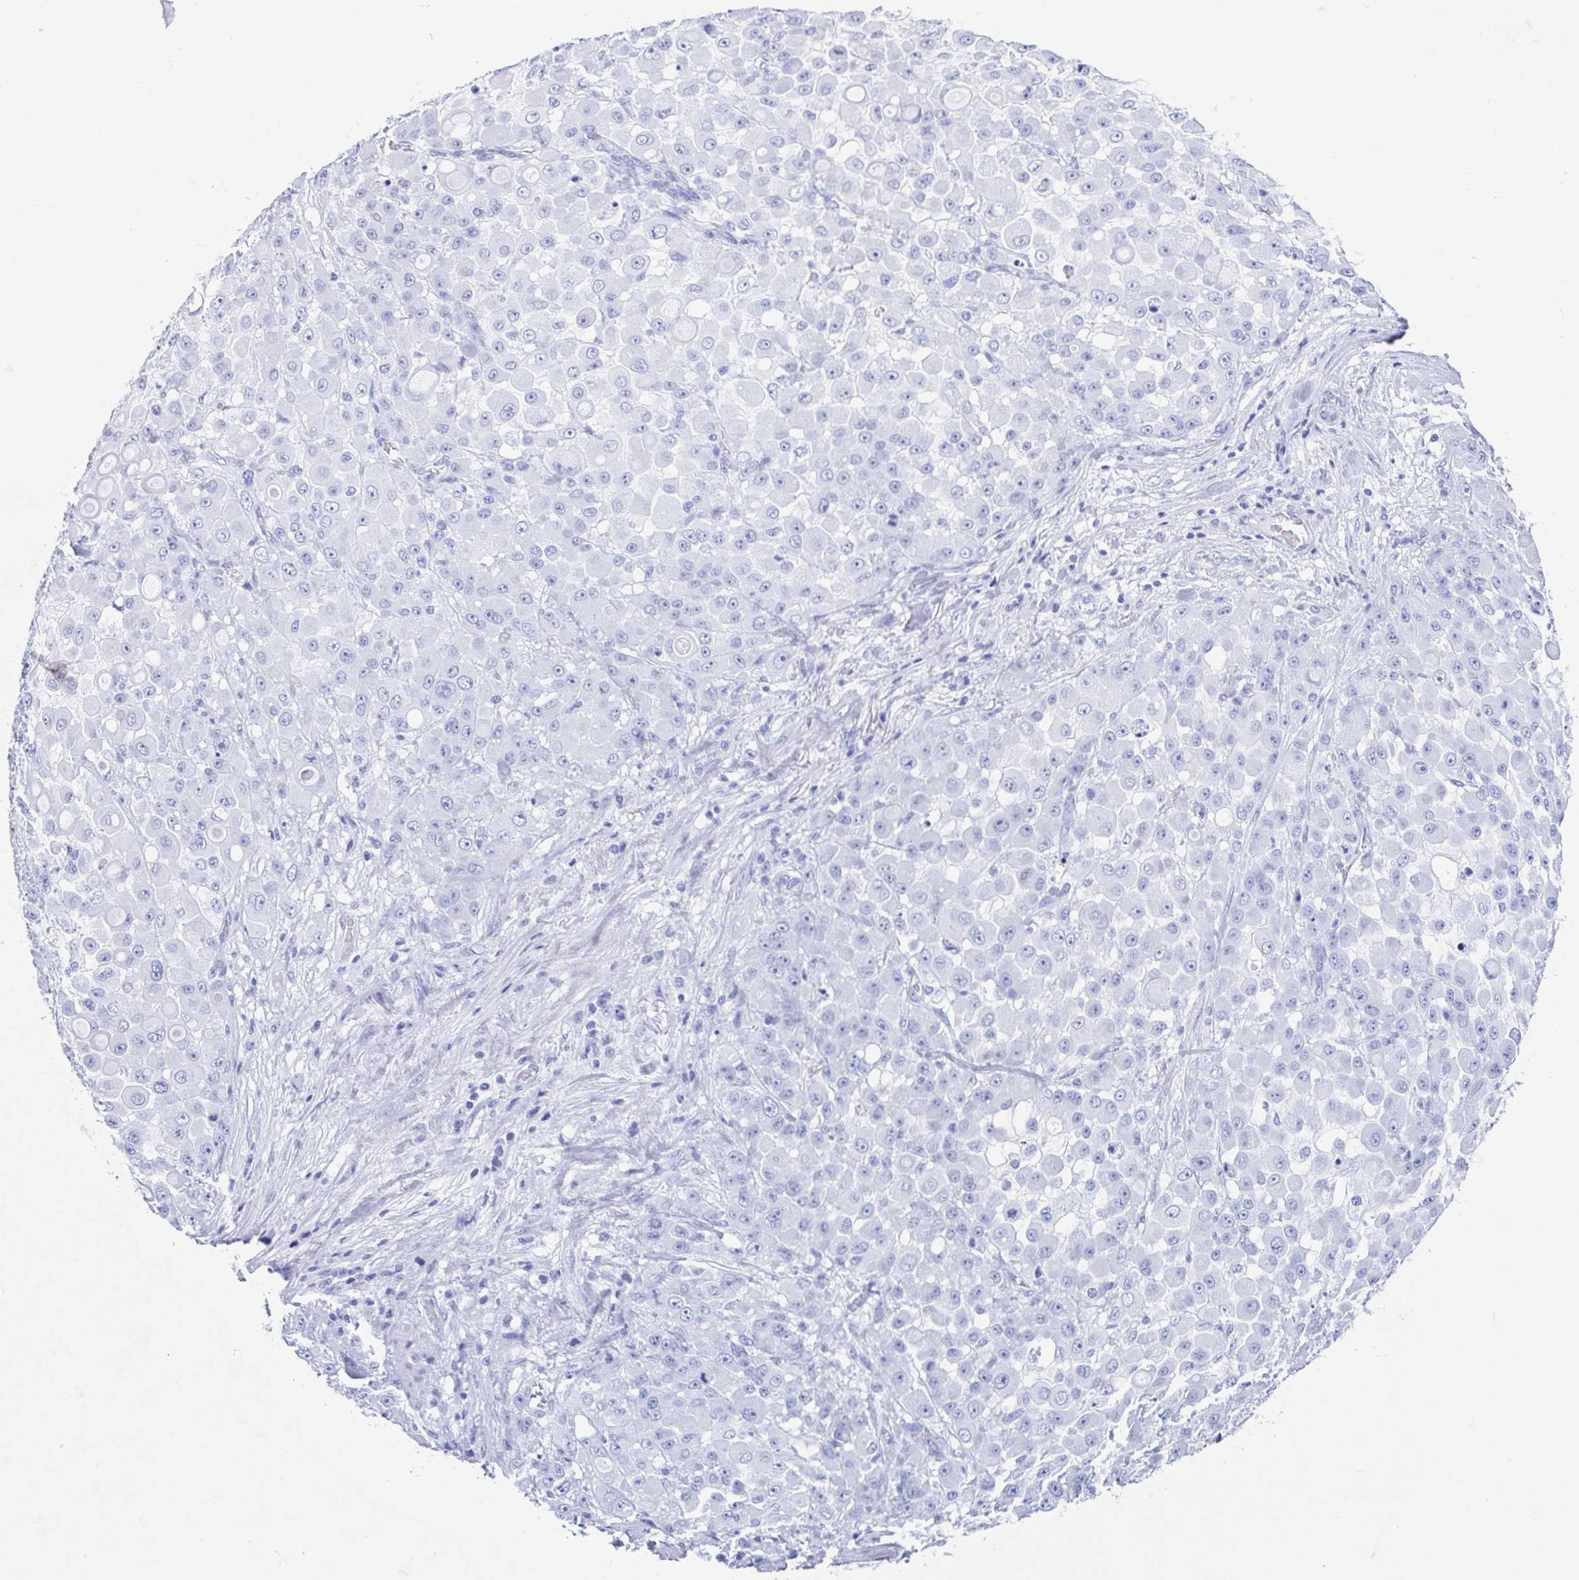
{"staining": {"intensity": "negative", "quantity": "none", "location": "none"}, "tissue": "stomach cancer", "cell_type": "Tumor cells", "image_type": "cancer", "snomed": [{"axis": "morphology", "description": "Adenocarcinoma, NOS"}, {"axis": "topography", "description": "Stomach"}], "caption": "This is a micrograph of immunohistochemistry staining of stomach cancer, which shows no positivity in tumor cells. (DAB (3,3'-diaminobenzidine) IHC visualized using brightfield microscopy, high magnification).", "gene": "HDGFL1", "patient": {"sex": "female", "age": 76}}